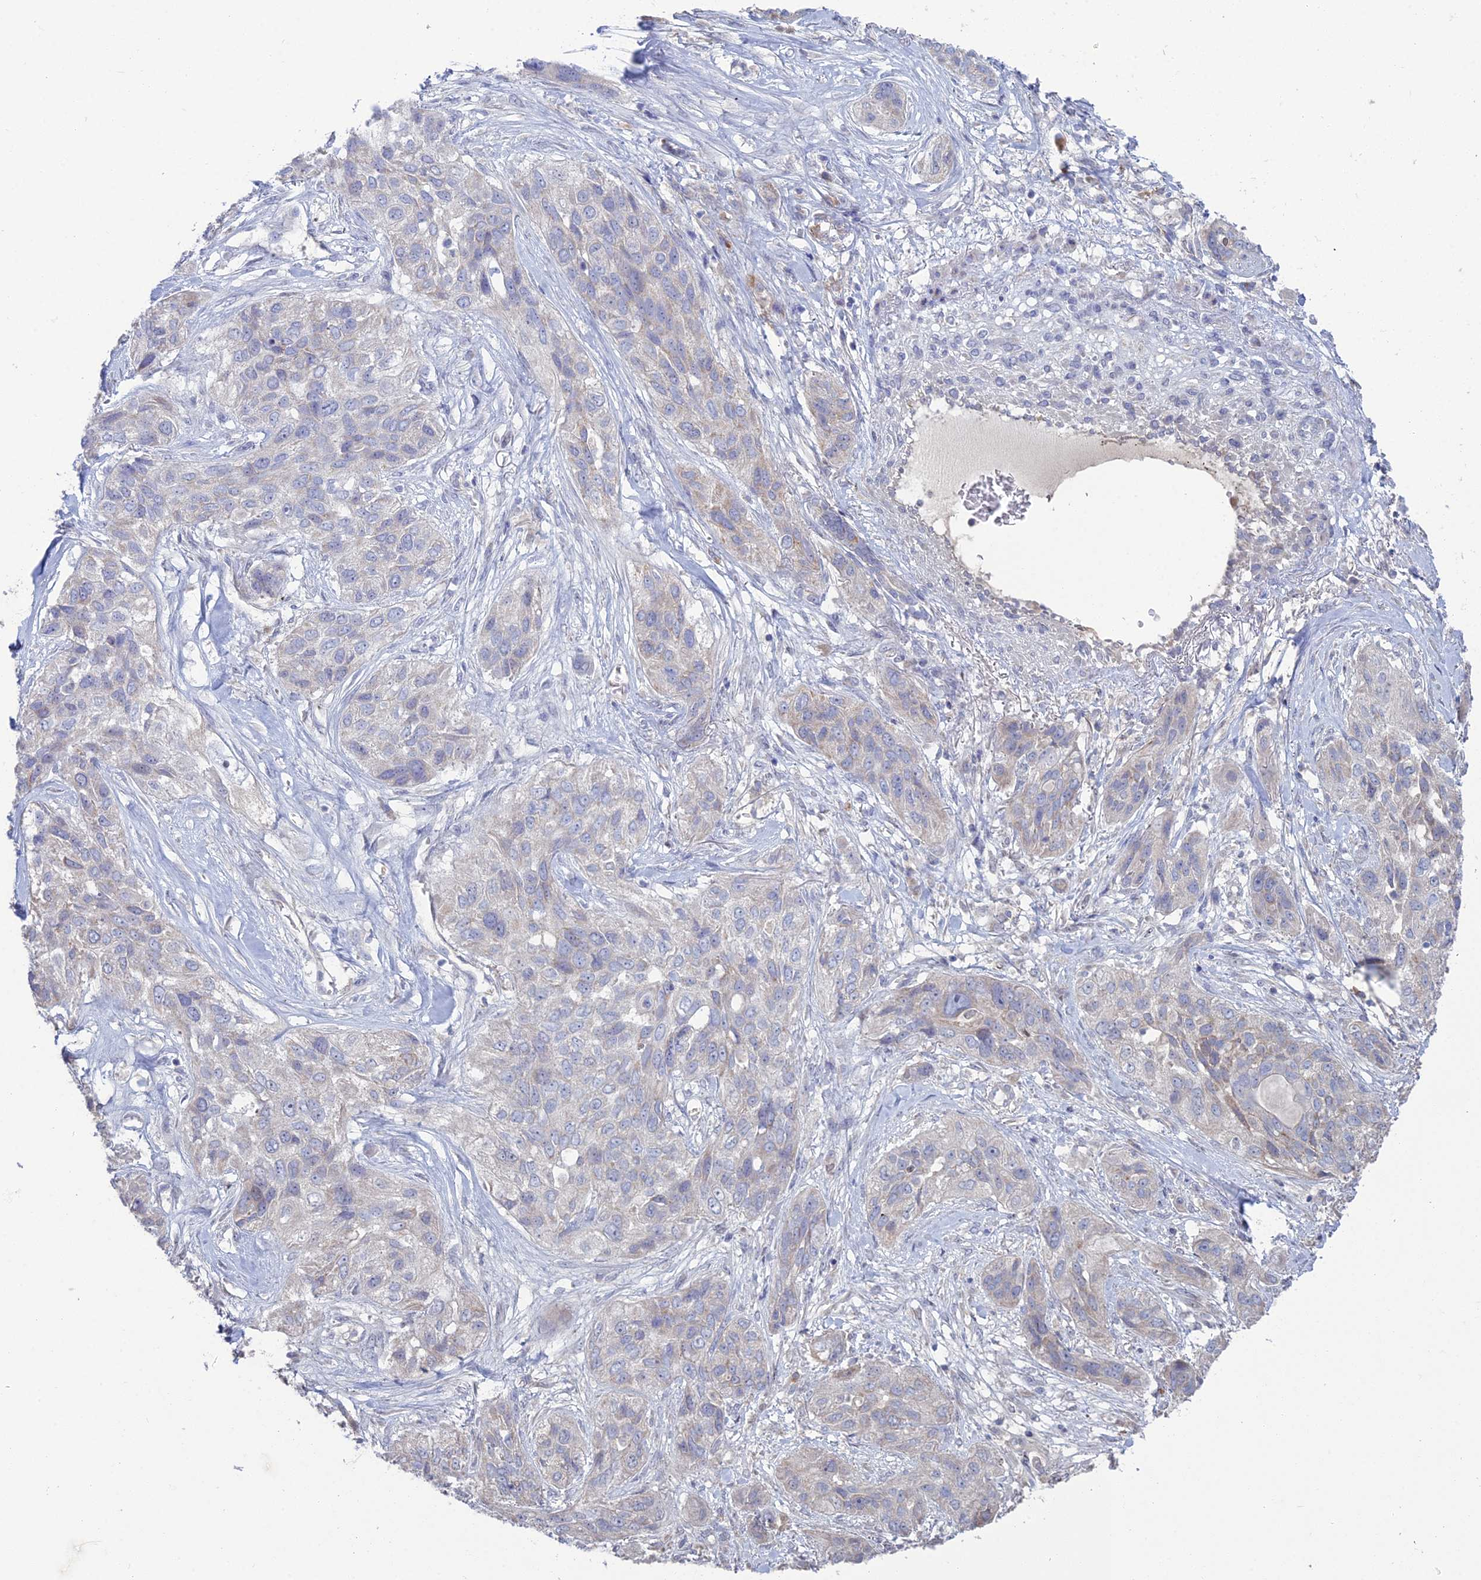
{"staining": {"intensity": "negative", "quantity": "none", "location": "none"}, "tissue": "lung cancer", "cell_type": "Tumor cells", "image_type": "cancer", "snomed": [{"axis": "morphology", "description": "Squamous cell carcinoma, NOS"}, {"axis": "topography", "description": "Lung"}], "caption": "The histopathology image demonstrates no staining of tumor cells in squamous cell carcinoma (lung). Brightfield microscopy of immunohistochemistry stained with DAB (brown) and hematoxylin (blue), captured at high magnification.", "gene": "ARL16", "patient": {"sex": "female", "age": 70}}